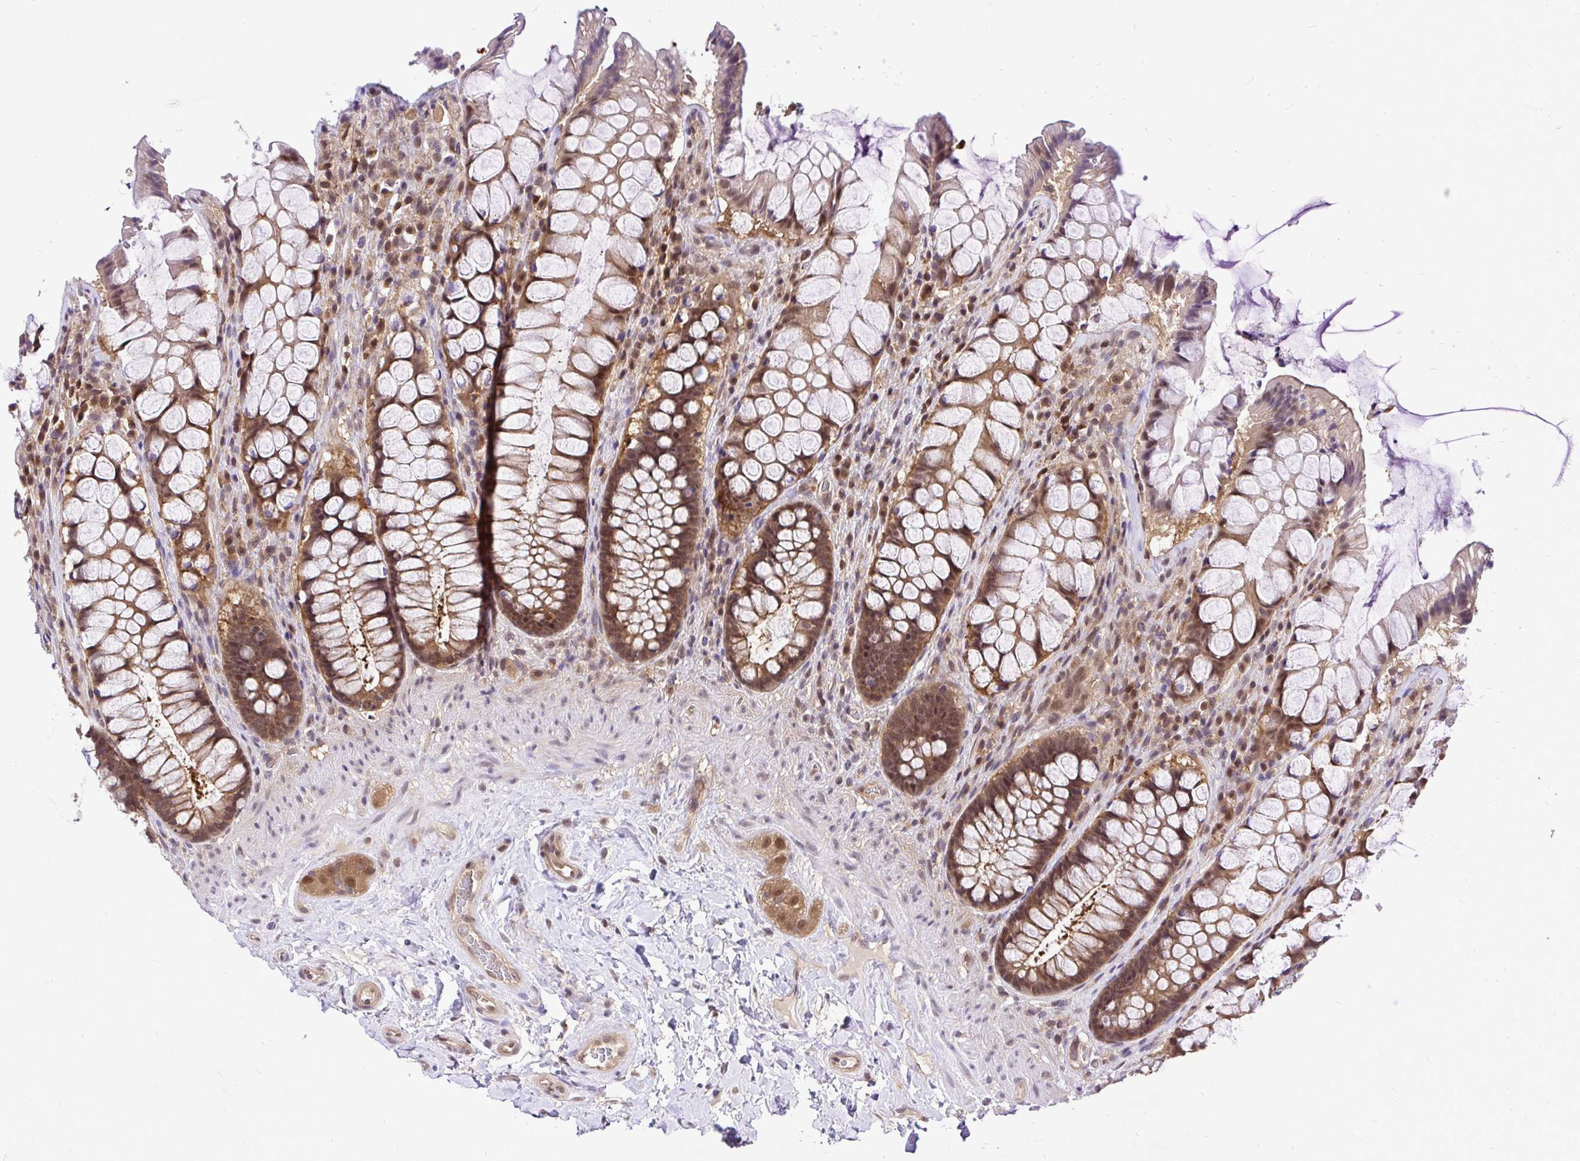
{"staining": {"intensity": "strong", "quantity": ">75%", "location": "cytoplasmic/membranous,nuclear"}, "tissue": "rectum", "cell_type": "Glandular cells", "image_type": "normal", "snomed": [{"axis": "morphology", "description": "Normal tissue, NOS"}, {"axis": "topography", "description": "Rectum"}], "caption": "Rectum stained with a brown dye exhibits strong cytoplasmic/membranous,nuclear positive positivity in about >75% of glandular cells.", "gene": "UBE2M", "patient": {"sex": "female", "age": 58}}